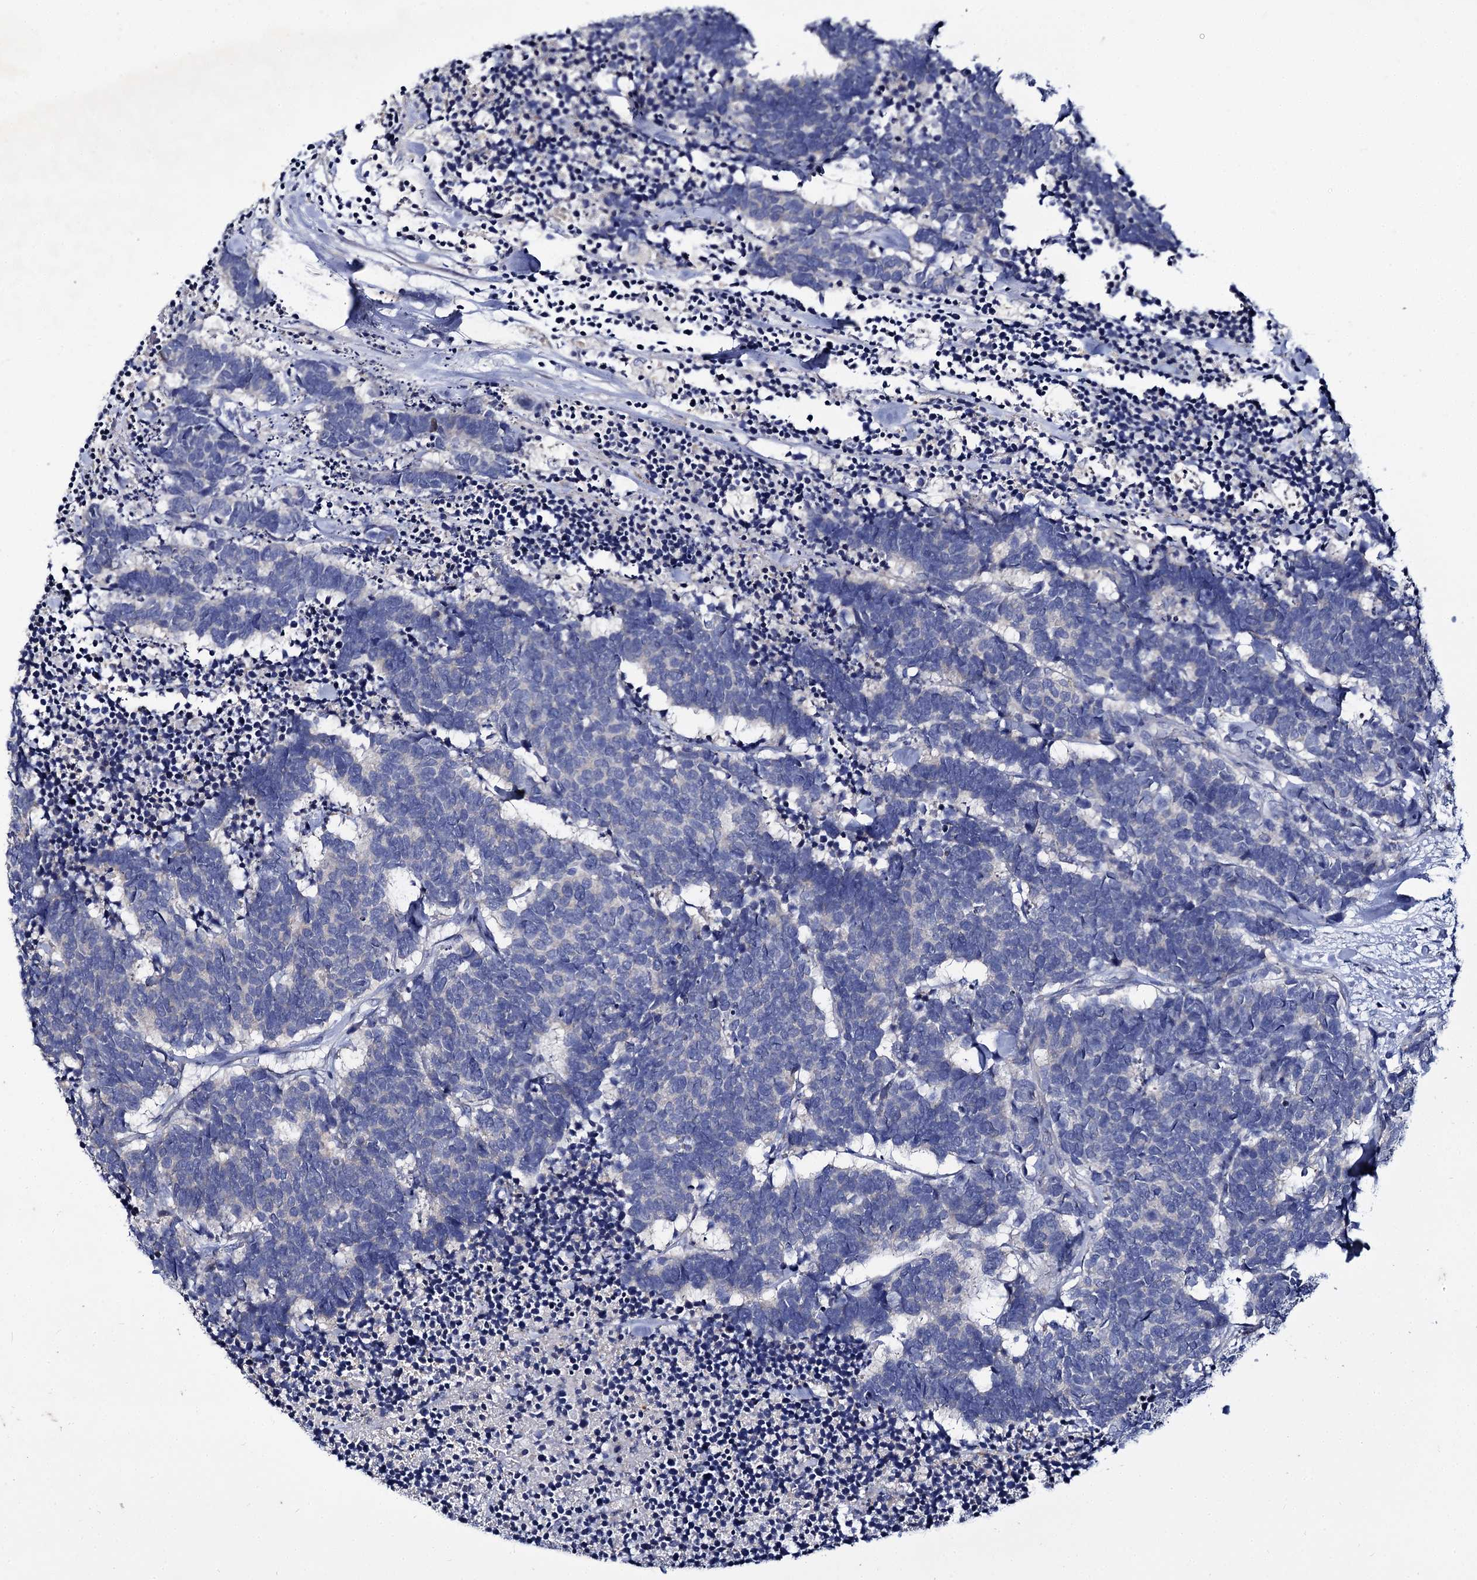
{"staining": {"intensity": "negative", "quantity": "none", "location": "none"}, "tissue": "carcinoid", "cell_type": "Tumor cells", "image_type": "cancer", "snomed": [{"axis": "morphology", "description": "Carcinoma, NOS"}, {"axis": "morphology", "description": "Carcinoid, malignant, NOS"}, {"axis": "topography", "description": "Urinary bladder"}], "caption": "Immunohistochemistry of human carcinoid displays no staining in tumor cells.", "gene": "PANX2", "patient": {"sex": "male", "age": 57}}